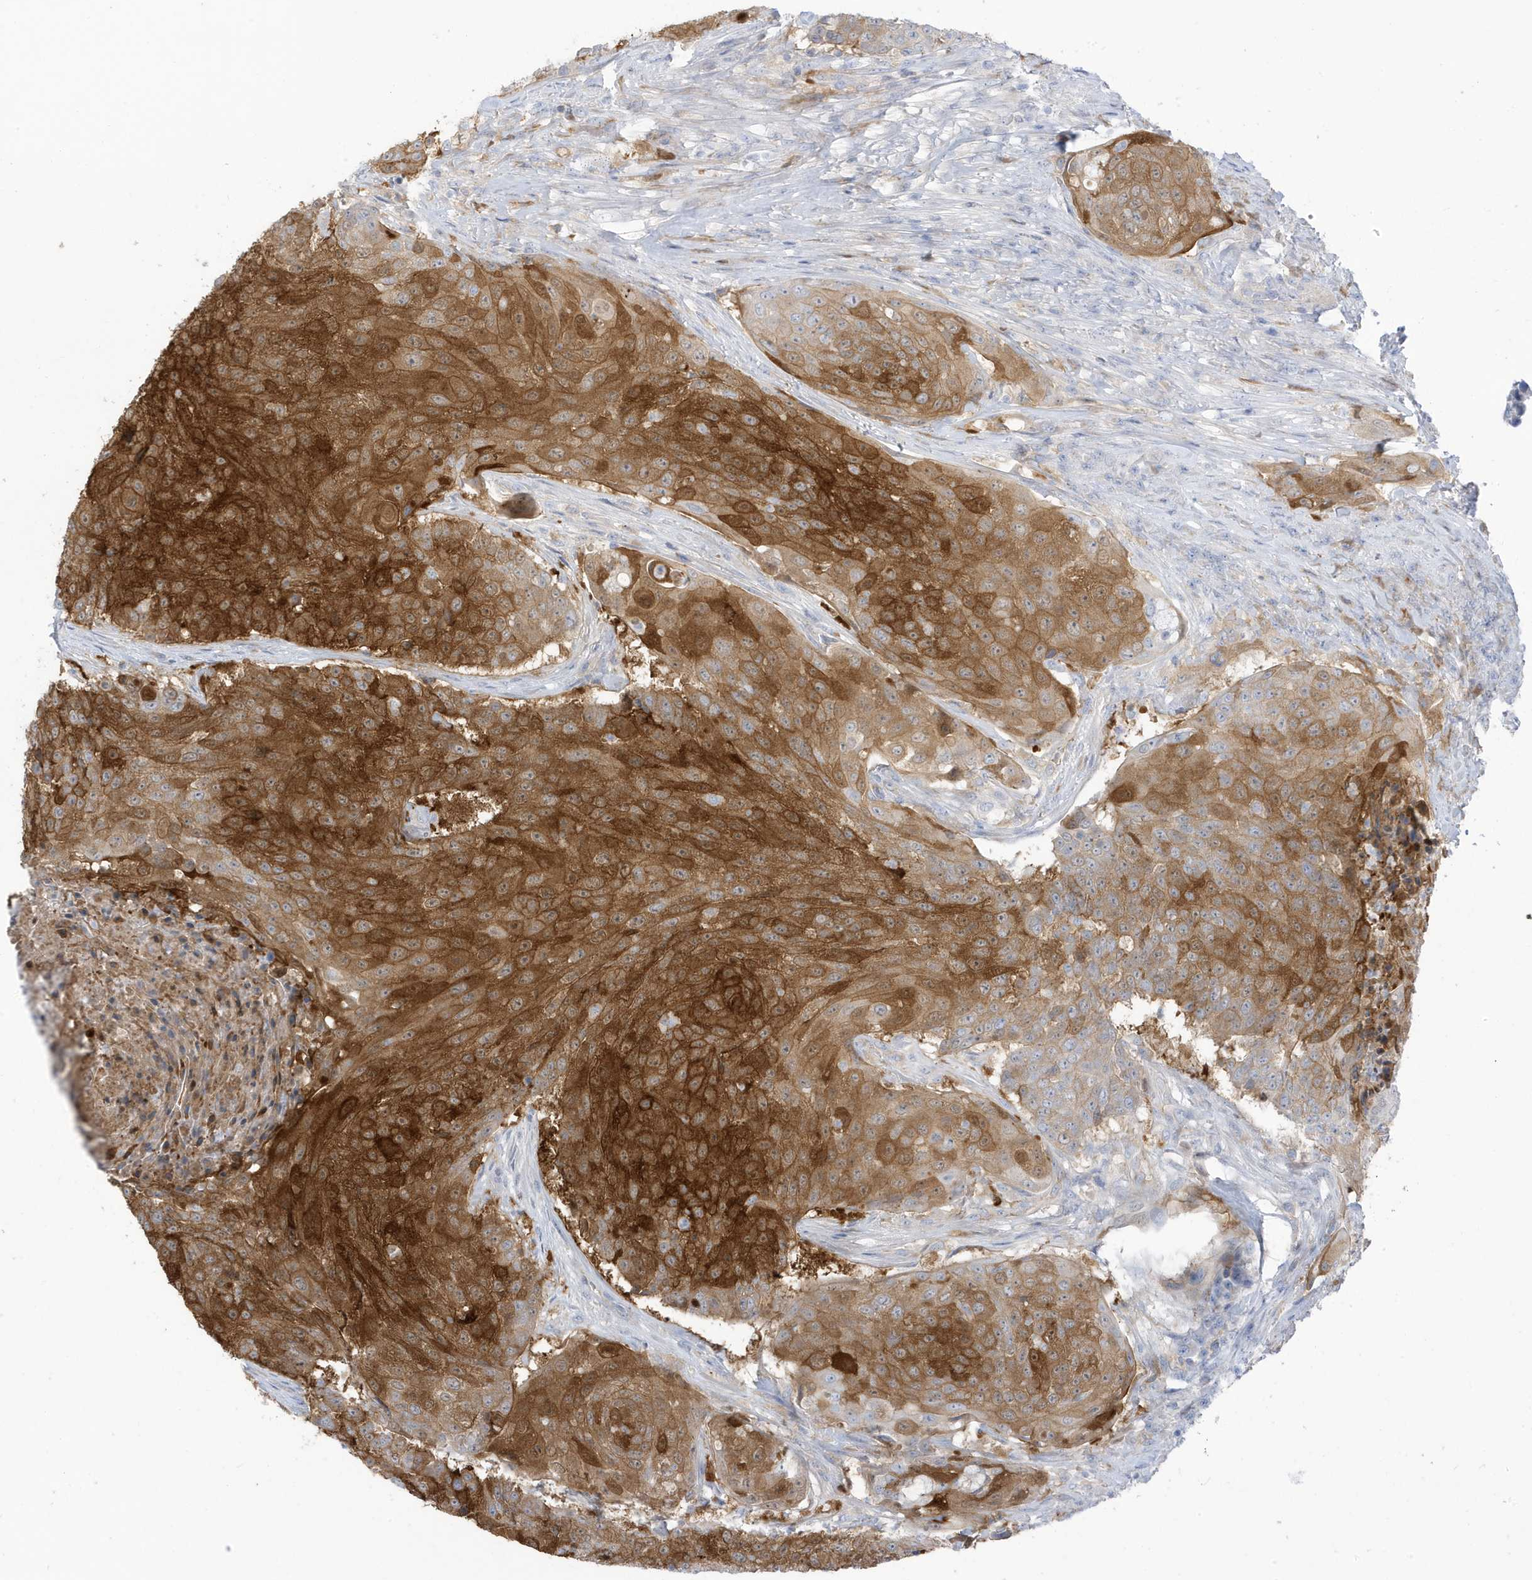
{"staining": {"intensity": "strong", "quantity": ">75%", "location": "cytoplasmic/membranous"}, "tissue": "urothelial cancer", "cell_type": "Tumor cells", "image_type": "cancer", "snomed": [{"axis": "morphology", "description": "Urothelial carcinoma, High grade"}, {"axis": "topography", "description": "Urinary bladder"}], "caption": "Strong cytoplasmic/membranous positivity is appreciated in about >75% of tumor cells in high-grade urothelial carcinoma.", "gene": "ATP13A5", "patient": {"sex": "female", "age": 63}}